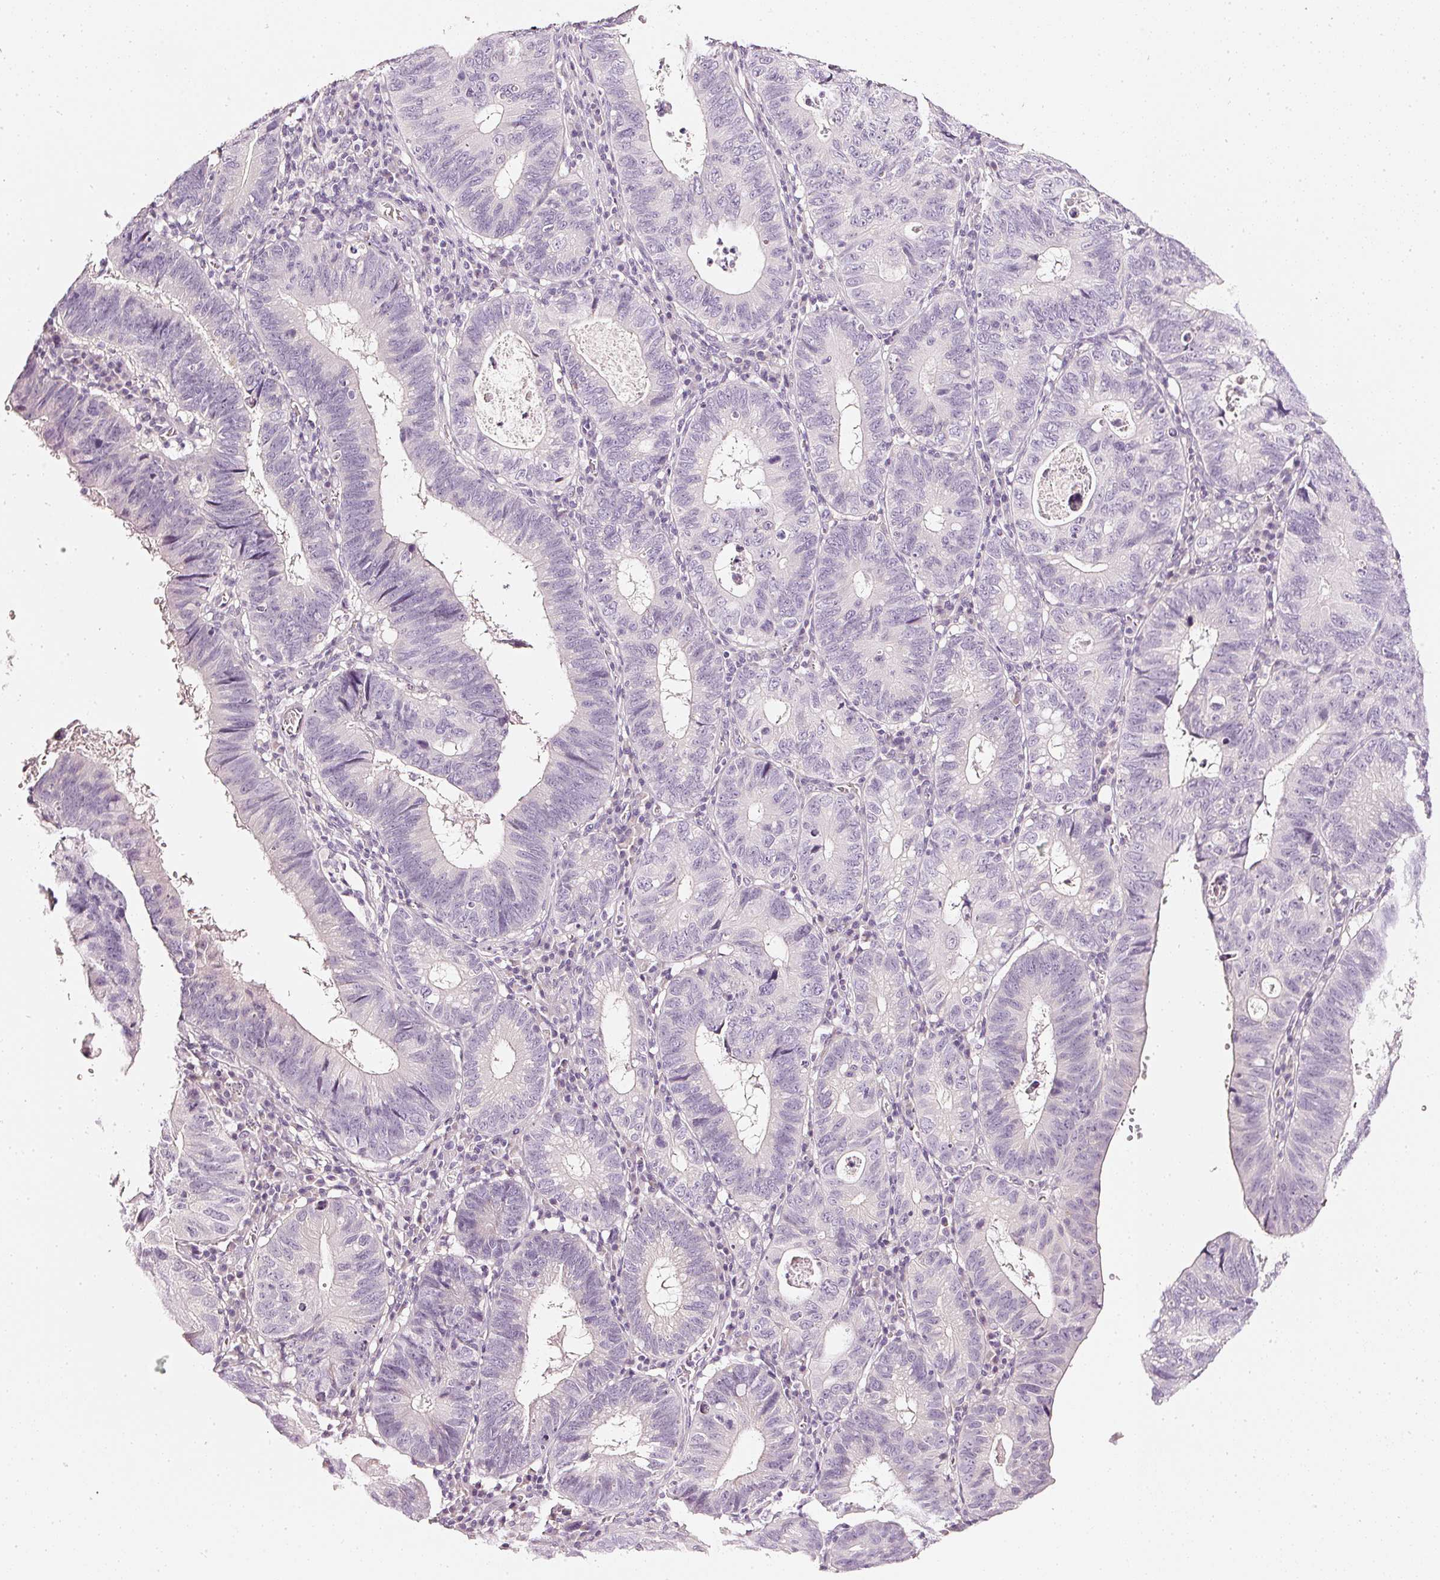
{"staining": {"intensity": "negative", "quantity": "none", "location": "none"}, "tissue": "stomach cancer", "cell_type": "Tumor cells", "image_type": "cancer", "snomed": [{"axis": "morphology", "description": "Adenocarcinoma, NOS"}, {"axis": "topography", "description": "Stomach"}], "caption": "This is an immunohistochemistry (IHC) image of stomach adenocarcinoma. There is no expression in tumor cells.", "gene": "CNP", "patient": {"sex": "male", "age": 59}}